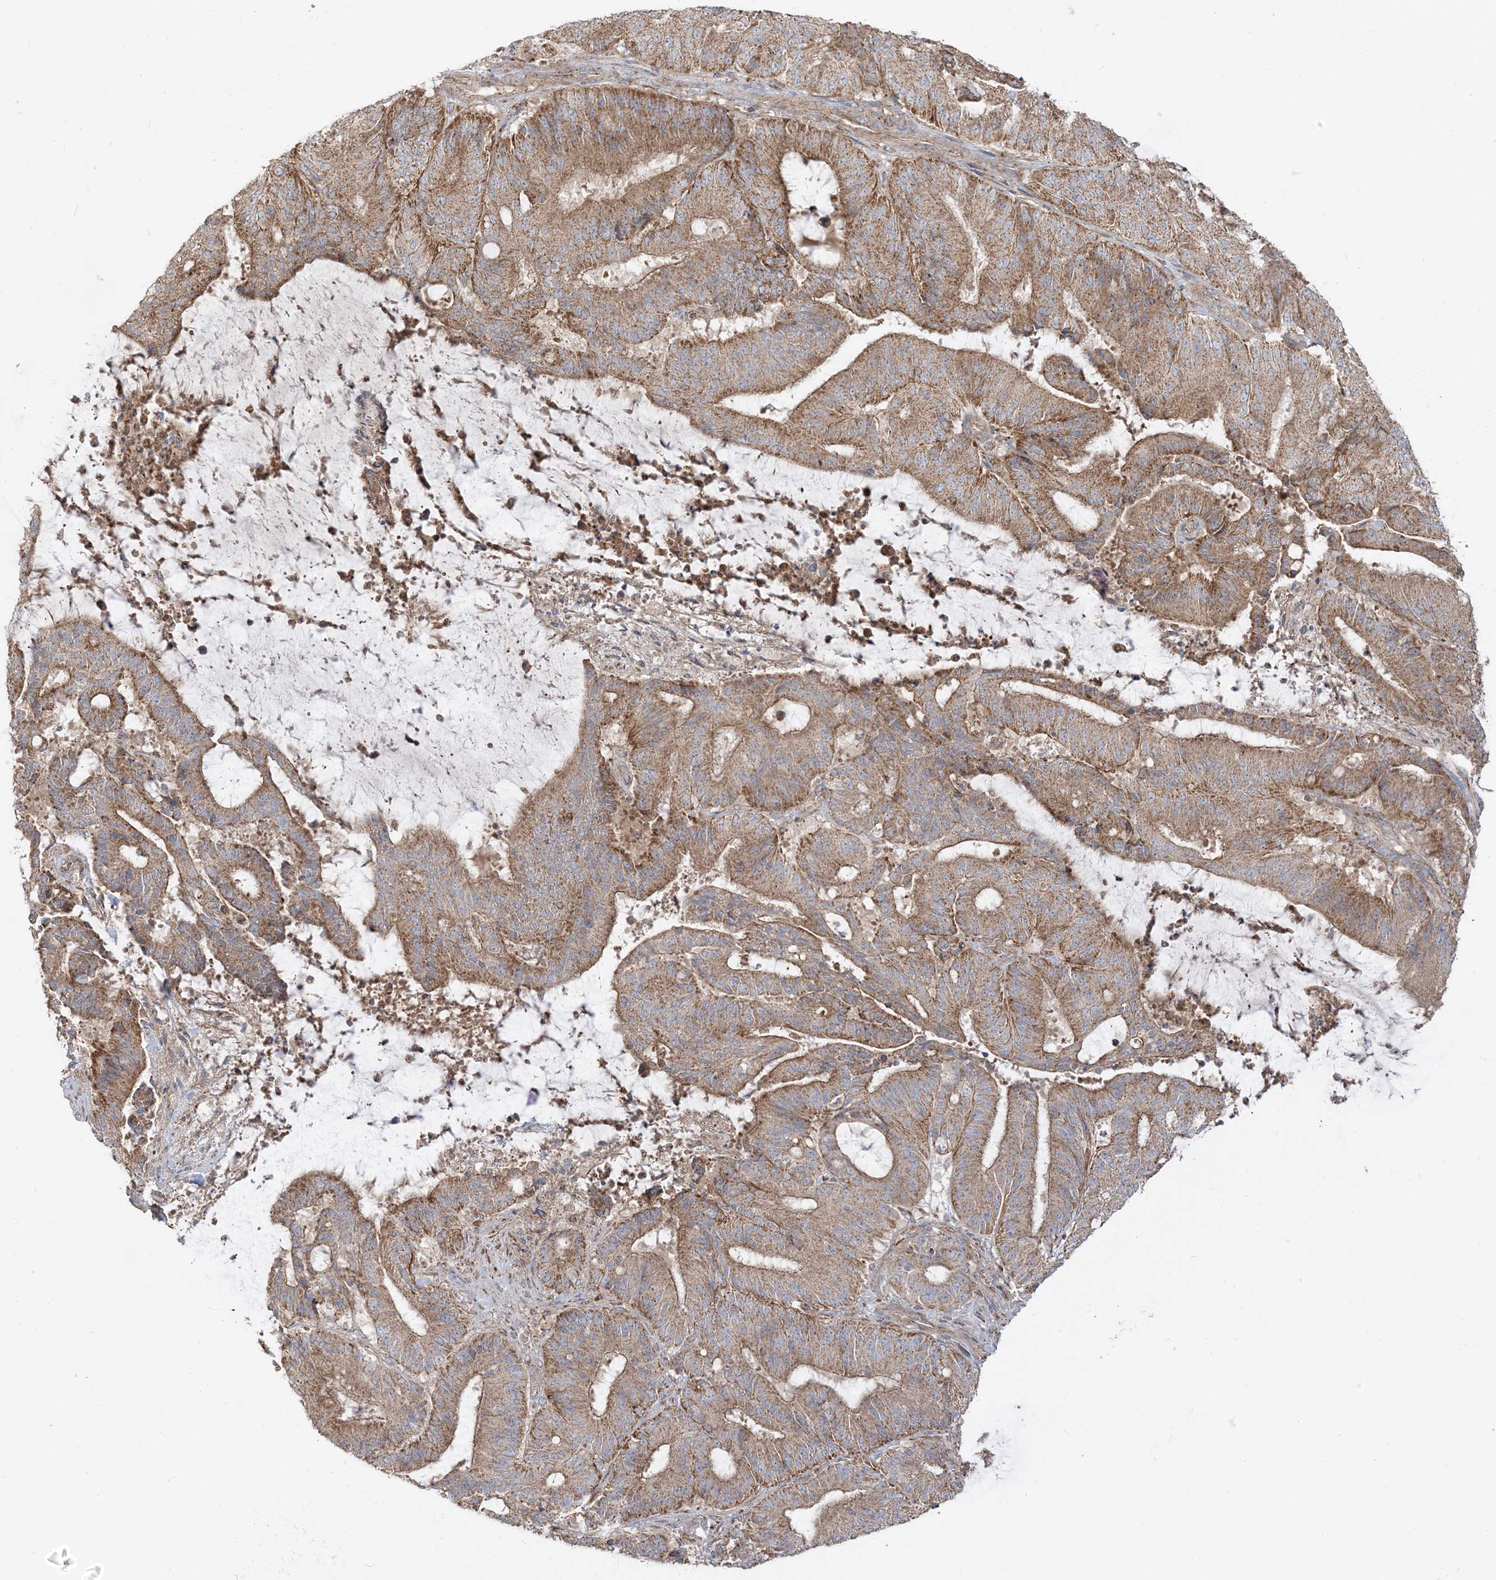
{"staining": {"intensity": "moderate", "quantity": ">75%", "location": "cytoplasmic/membranous"}, "tissue": "liver cancer", "cell_type": "Tumor cells", "image_type": "cancer", "snomed": [{"axis": "morphology", "description": "Normal tissue, NOS"}, {"axis": "morphology", "description": "Cholangiocarcinoma"}, {"axis": "topography", "description": "Liver"}, {"axis": "topography", "description": "Peripheral nerve tissue"}], "caption": "IHC staining of liver cancer, which reveals medium levels of moderate cytoplasmic/membranous staining in approximately >75% of tumor cells indicating moderate cytoplasmic/membranous protein staining. The staining was performed using DAB (brown) for protein detection and nuclei were counterstained in hematoxylin (blue).", "gene": "AARS2", "patient": {"sex": "female", "age": 73}}